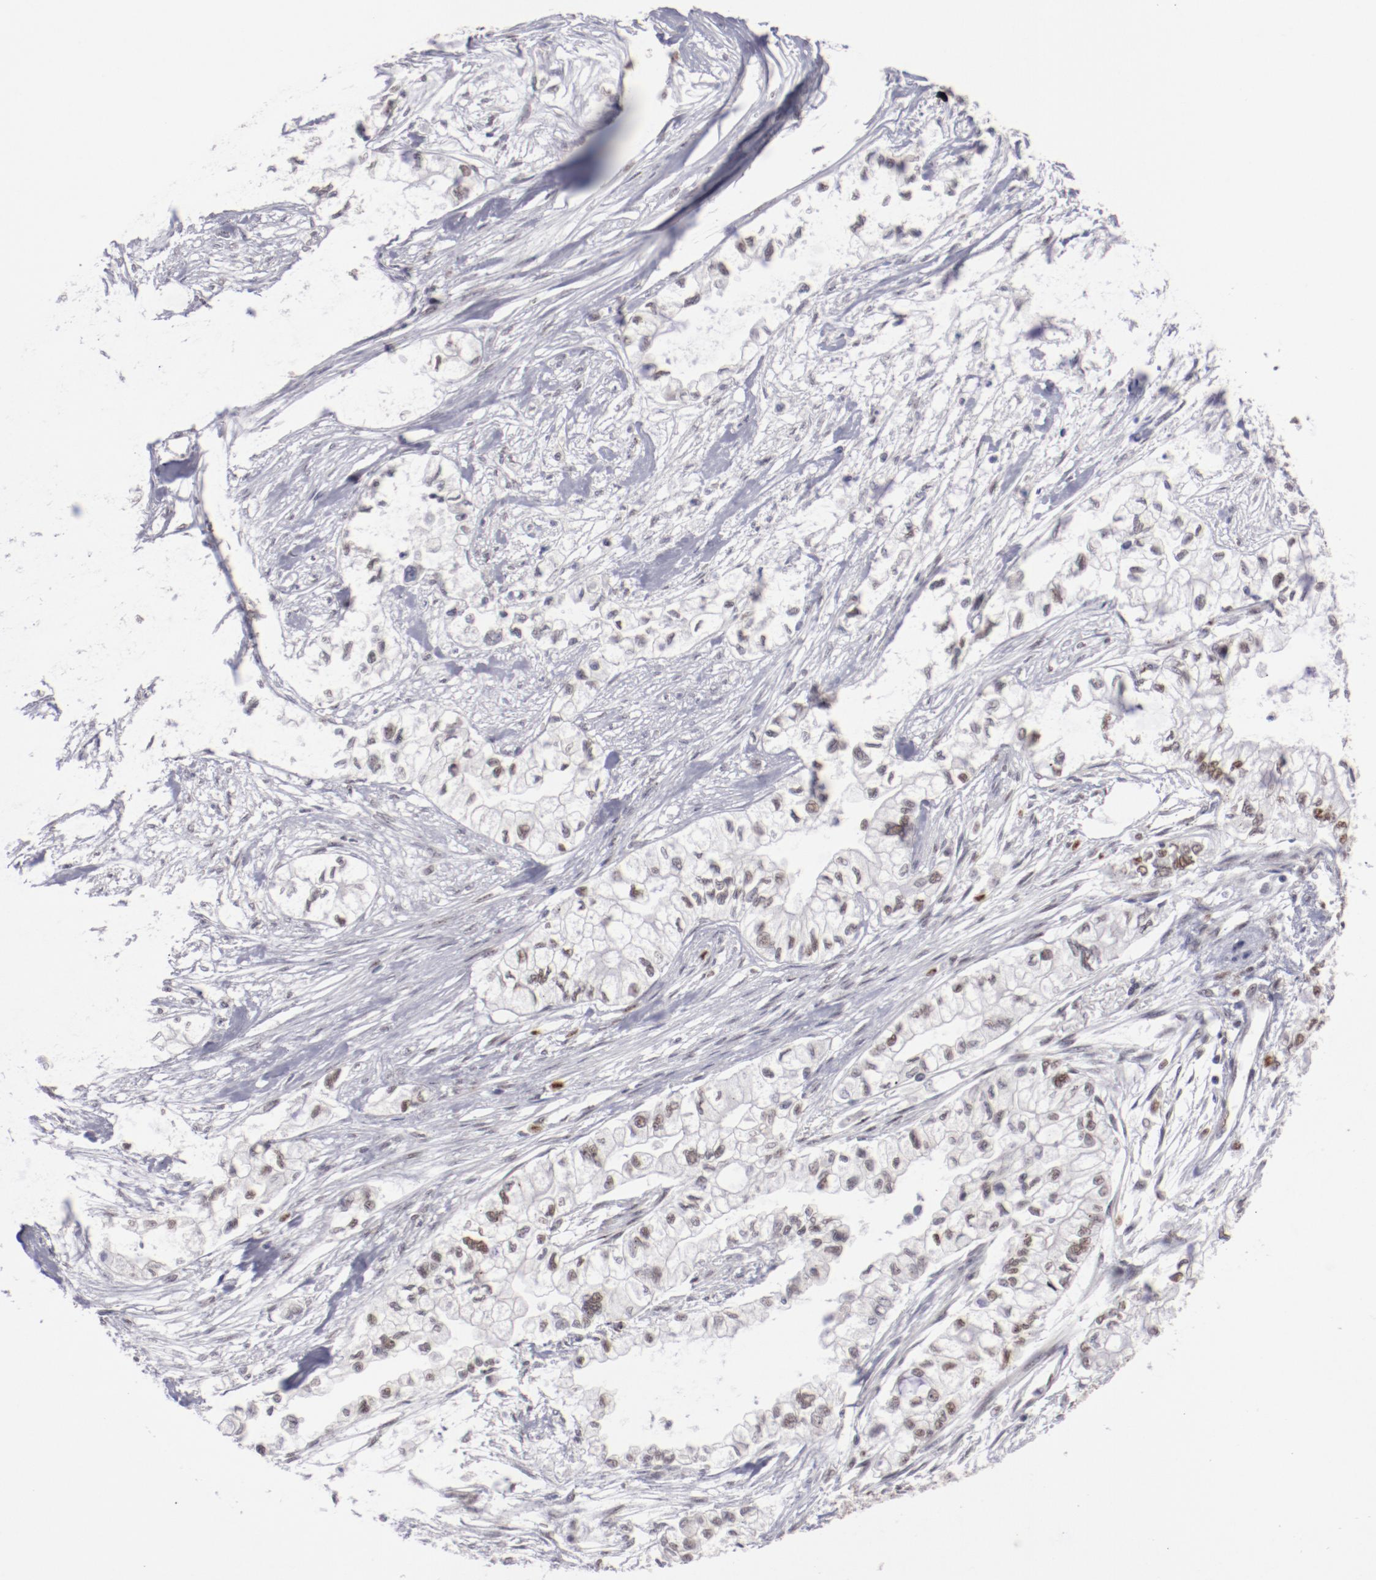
{"staining": {"intensity": "weak", "quantity": "25%-75%", "location": "nuclear"}, "tissue": "pancreatic cancer", "cell_type": "Tumor cells", "image_type": "cancer", "snomed": [{"axis": "morphology", "description": "Adenocarcinoma, NOS"}, {"axis": "topography", "description": "Pancreas"}], "caption": "Adenocarcinoma (pancreatic) was stained to show a protein in brown. There is low levels of weak nuclear positivity in approximately 25%-75% of tumor cells.", "gene": "TFAP4", "patient": {"sex": "male", "age": 79}}